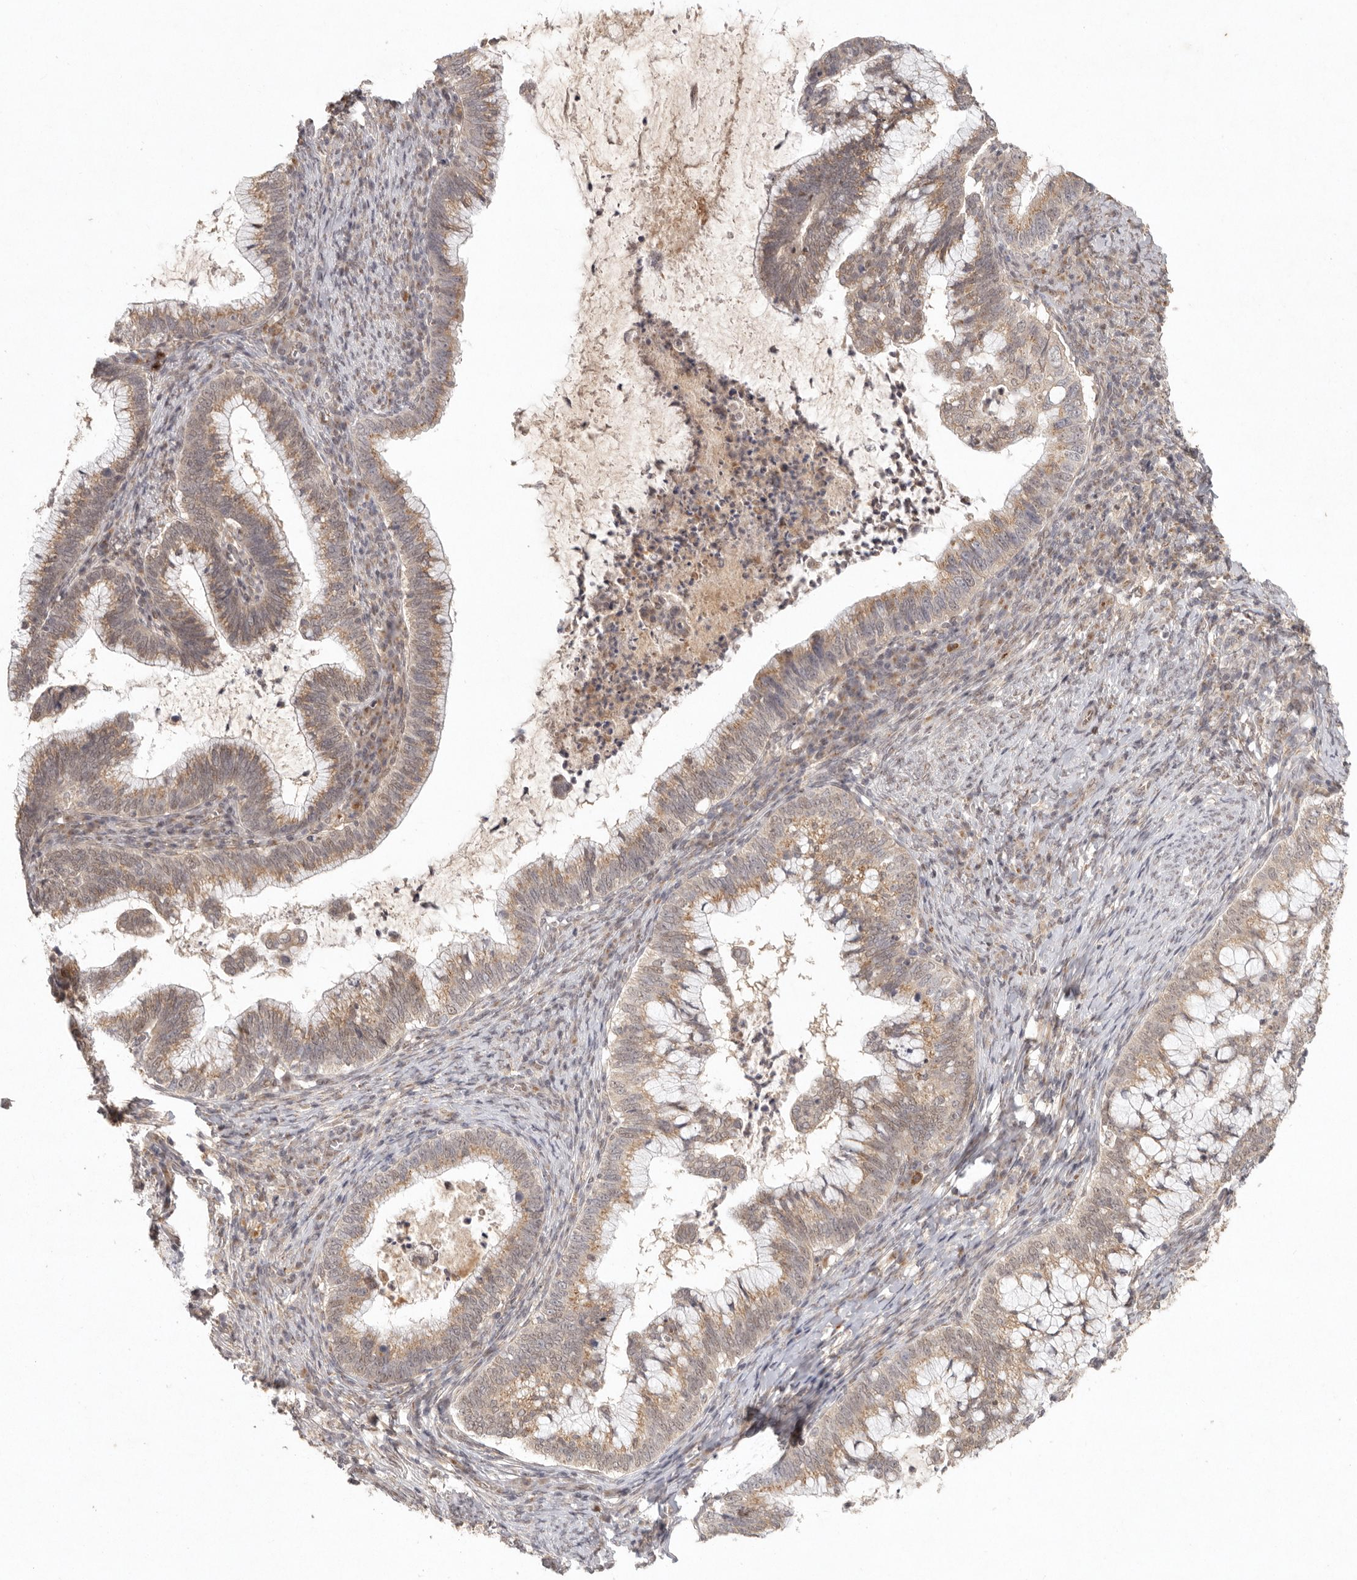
{"staining": {"intensity": "moderate", "quantity": ">75%", "location": "cytoplasmic/membranous,nuclear"}, "tissue": "cervical cancer", "cell_type": "Tumor cells", "image_type": "cancer", "snomed": [{"axis": "morphology", "description": "Adenocarcinoma, NOS"}, {"axis": "topography", "description": "Cervix"}], "caption": "About >75% of tumor cells in cervical adenocarcinoma show moderate cytoplasmic/membranous and nuclear protein positivity as visualized by brown immunohistochemical staining.", "gene": "LRRC75A", "patient": {"sex": "female", "age": 36}}